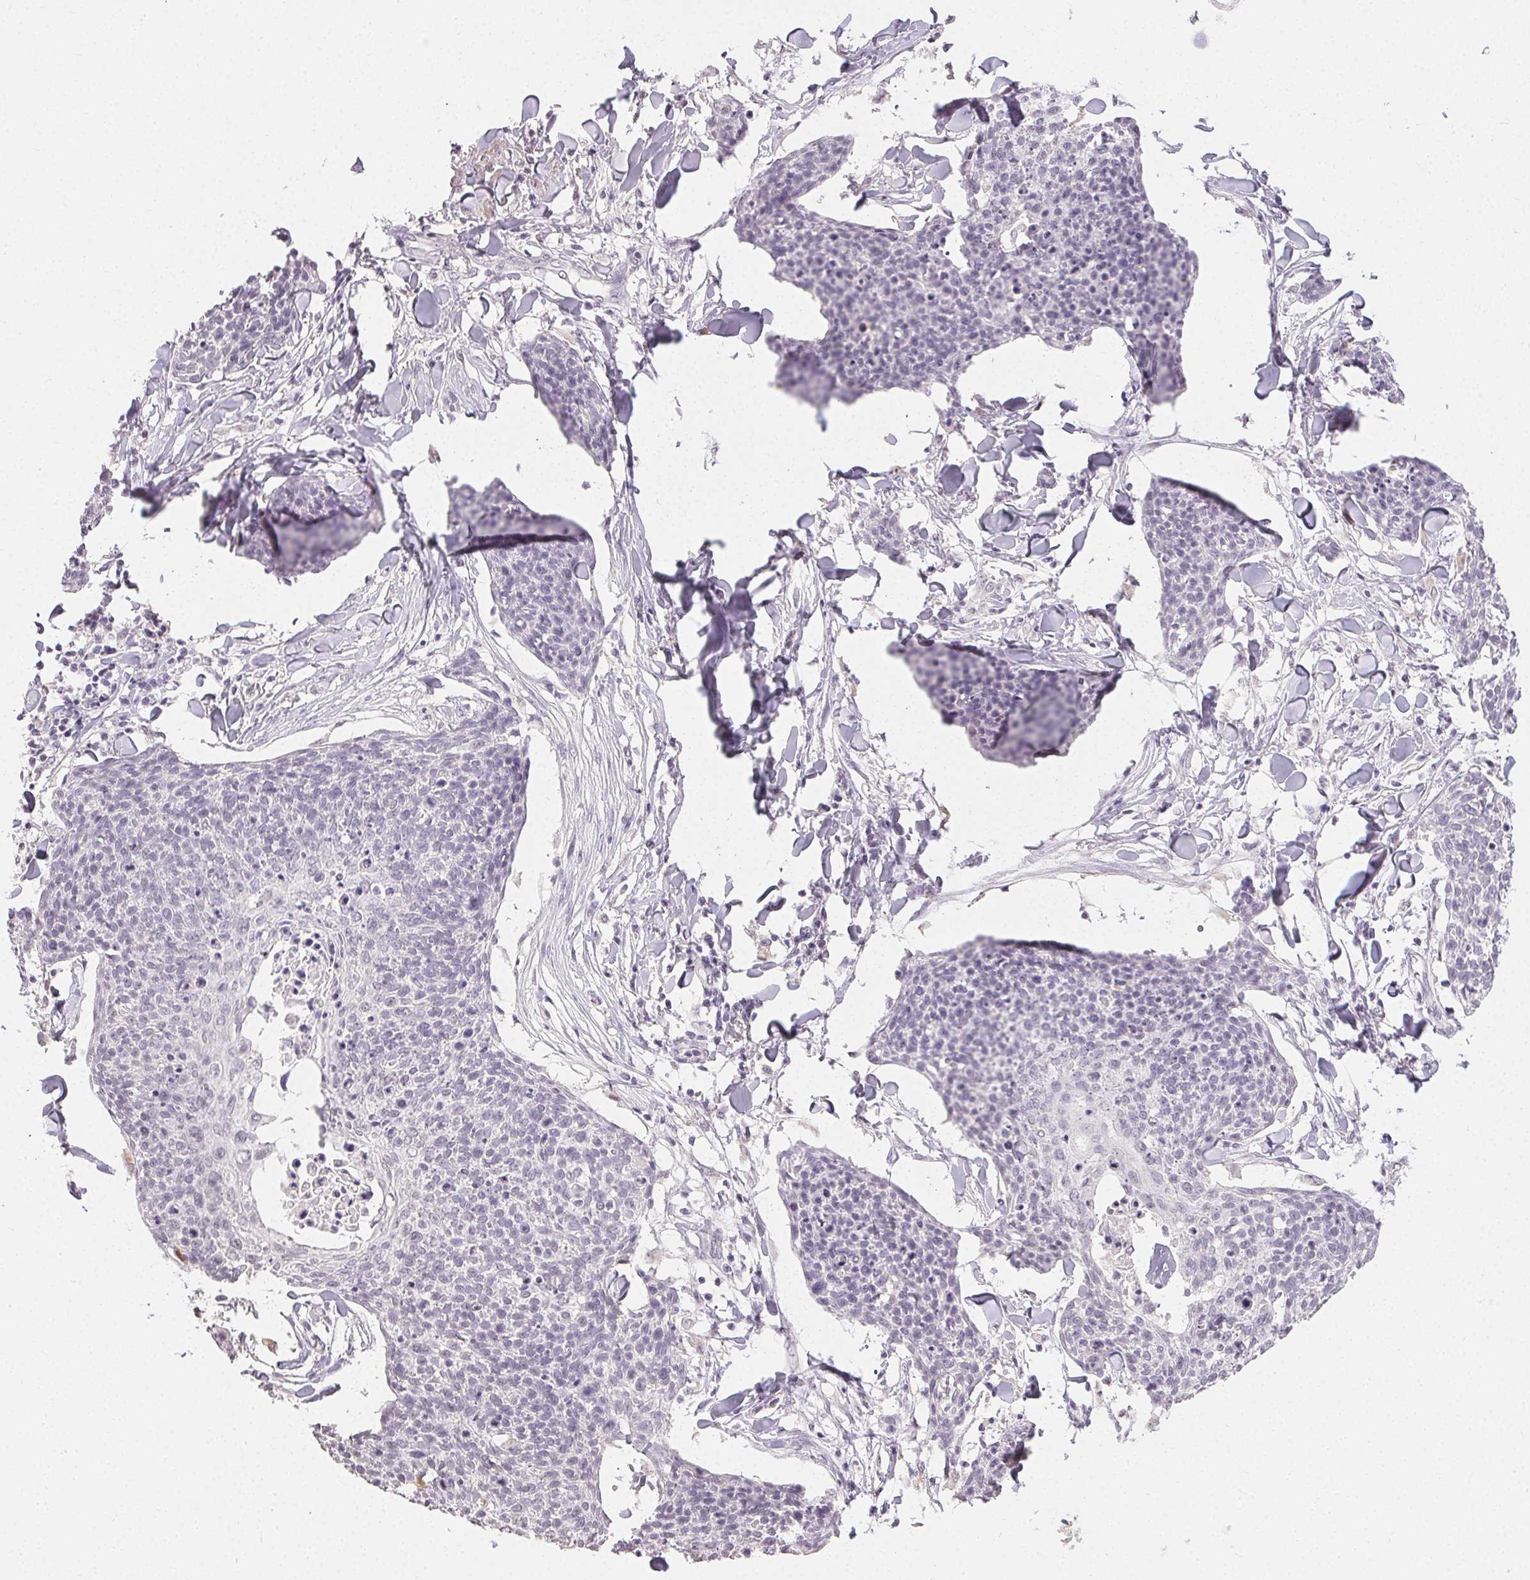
{"staining": {"intensity": "negative", "quantity": "none", "location": "none"}, "tissue": "skin cancer", "cell_type": "Tumor cells", "image_type": "cancer", "snomed": [{"axis": "morphology", "description": "Squamous cell carcinoma, NOS"}, {"axis": "topography", "description": "Skin"}, {"axis": "topography", "description": "Vulva"}], "caption": "The image demonstrates no significant staining in tumor cells of skin squamous cell carcinoma. The staining was performed using DAB to visualize the protein expression in brown, while the nuclei were stained in blue with hematoxylin (Magnification: 20x).", "gene": "TMEM174", "patient": {"sex": "female", "age": 75}}